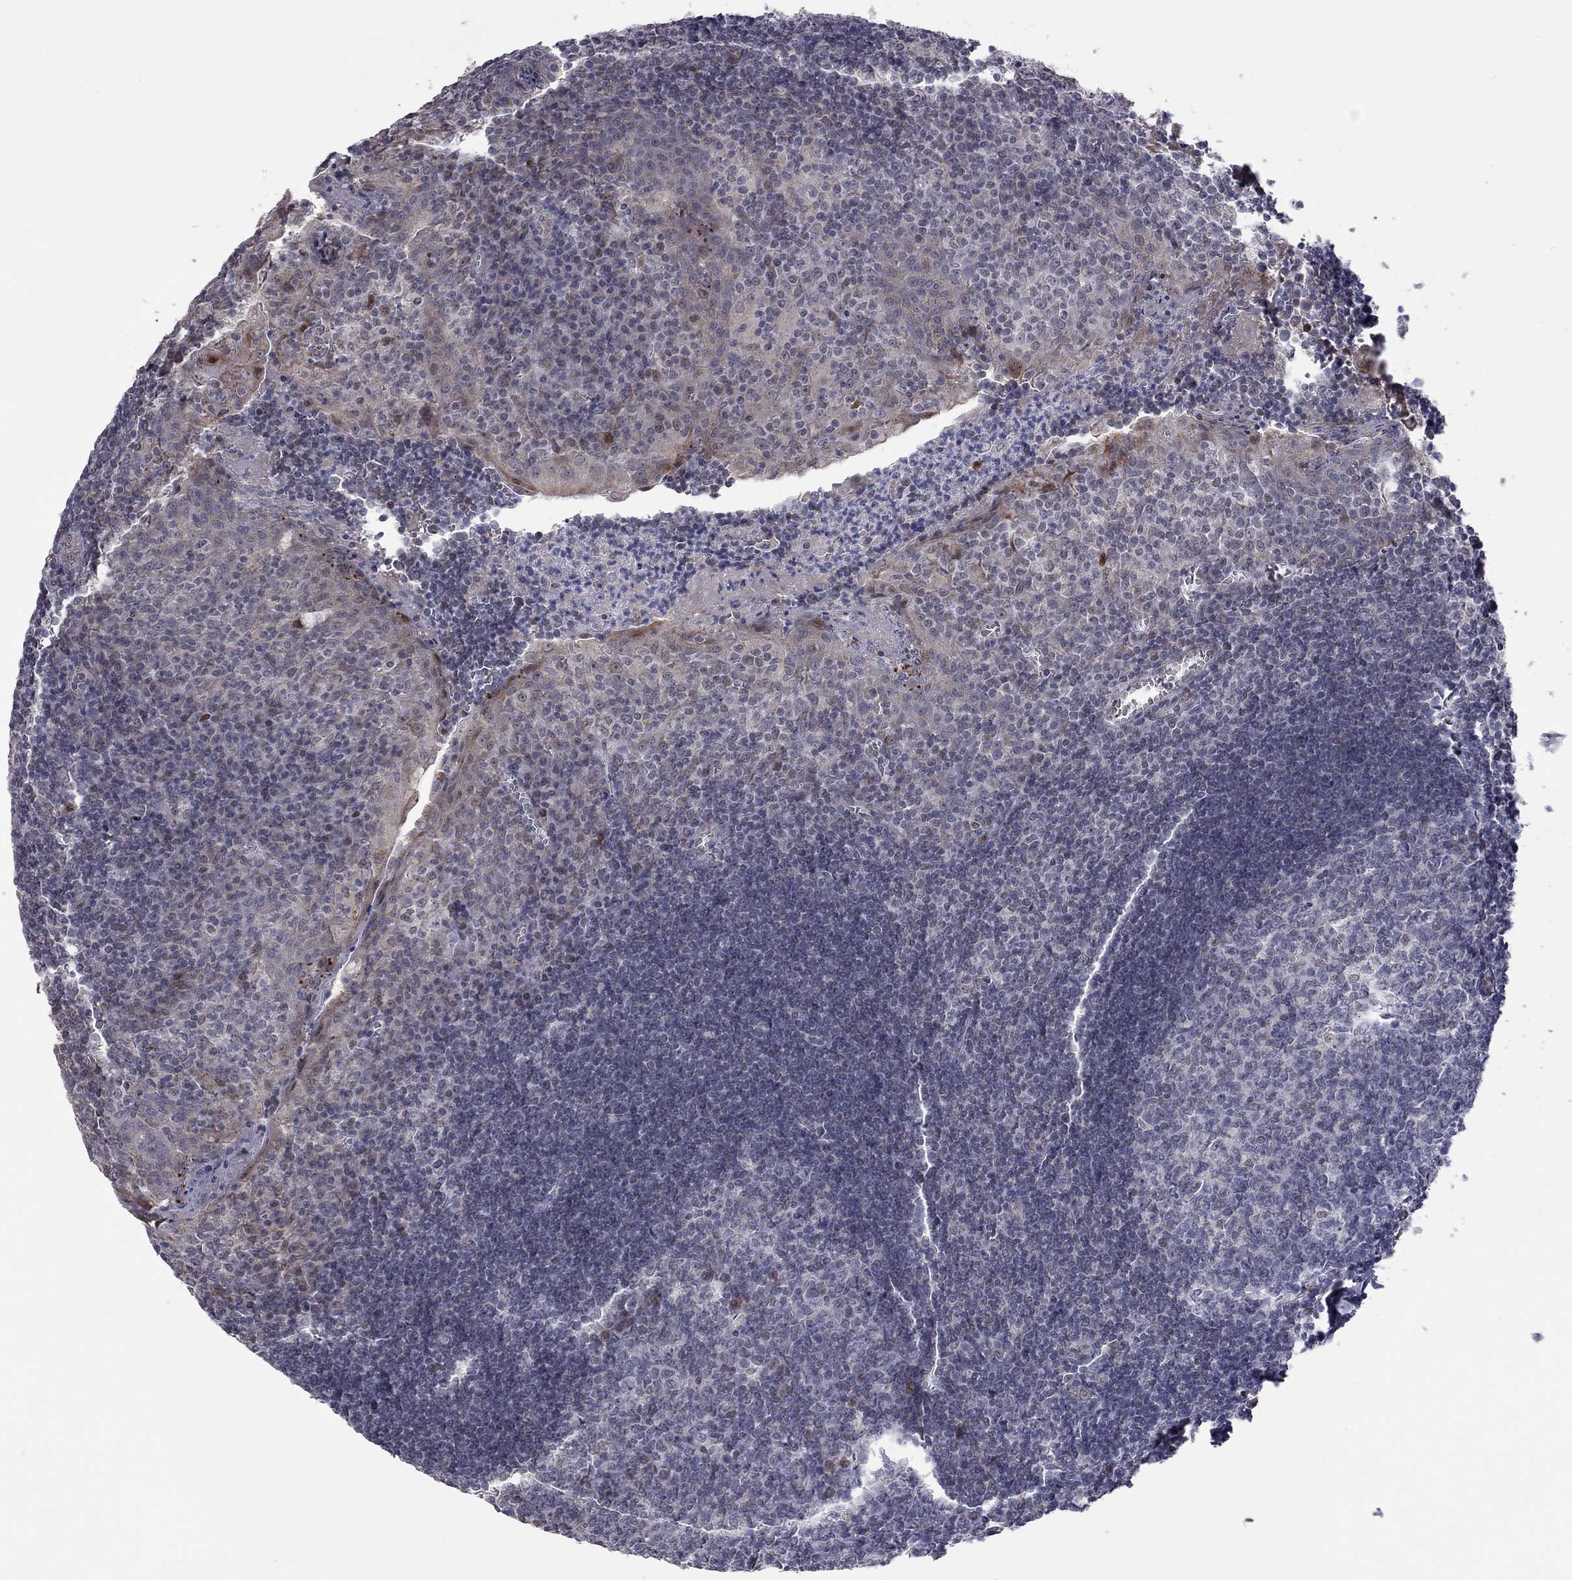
{"staining": {"intensity": "moderate", "quantity": "<25%", "location": "nuclear"}, "tissue": "tonsil", "cell_type": "Germinal center cells", "image_type": "normal", "snomed": [{"axis": "morphology", "description": "Normal tissue, NOS"}, {"axis": "topography", "description": "Tonsil"}], "caption": "DAB immunohistochemical staining of unremarkable human tonsil shows moderate nuclear protein staining in approximately <25% of germinal center cells.", "gene": "MC3R", "patient": {"sex": "female", "age": 12}}